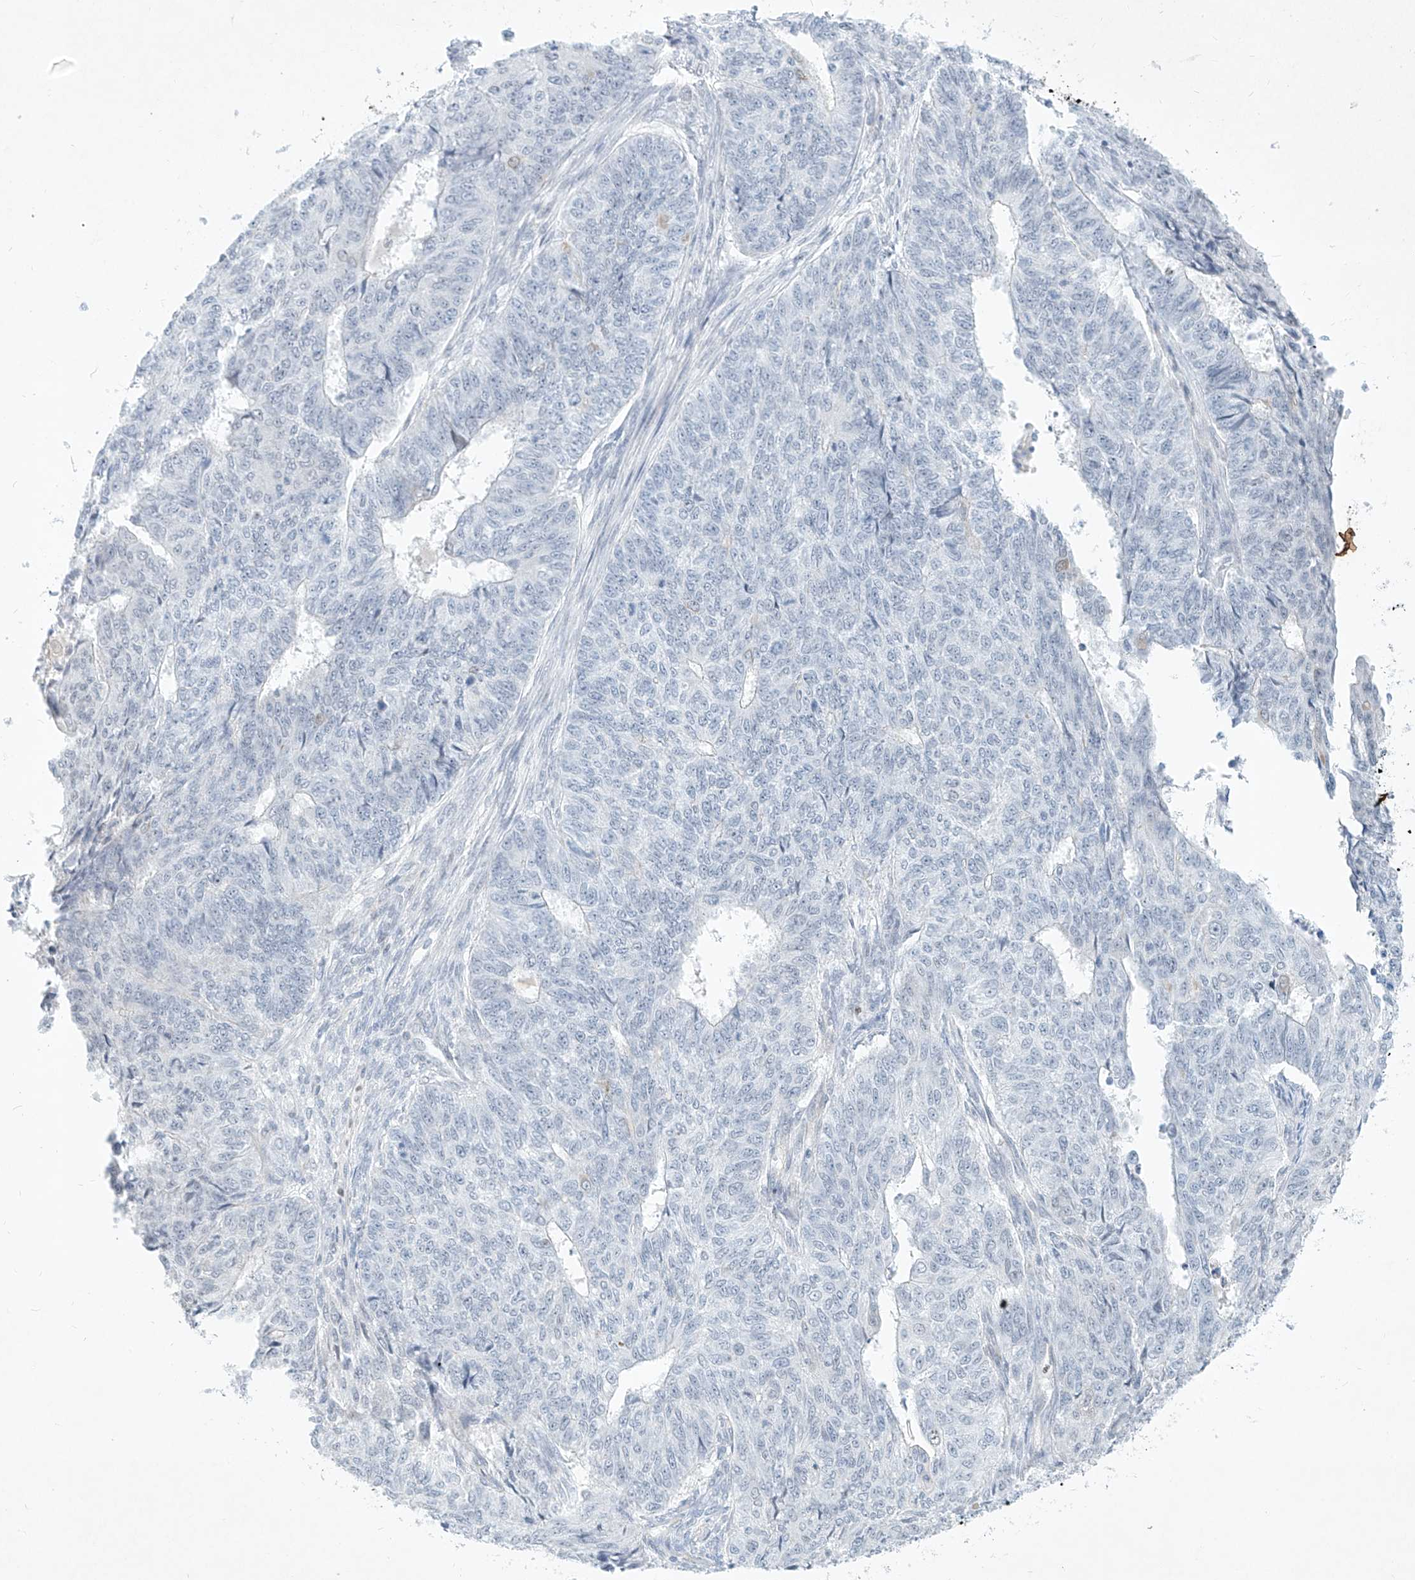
{"staining": {"intensity": "negative", "quantity": "none", "location": "none"}, "tissue": "endometrial cancer", "cell_type": "Tumor cells", "image_type": "cancer", "snomed": [{"axis": "morphology", "description": "Adenocarcinoma, NOS"}, {"axis": "topography", "description": "Endometrium"}], "caption": "IHC of human endometrial cancer shows no positivity in tumor cells.", "gene": "REEP2", "patient": {"sex": "female", "age": 32}}